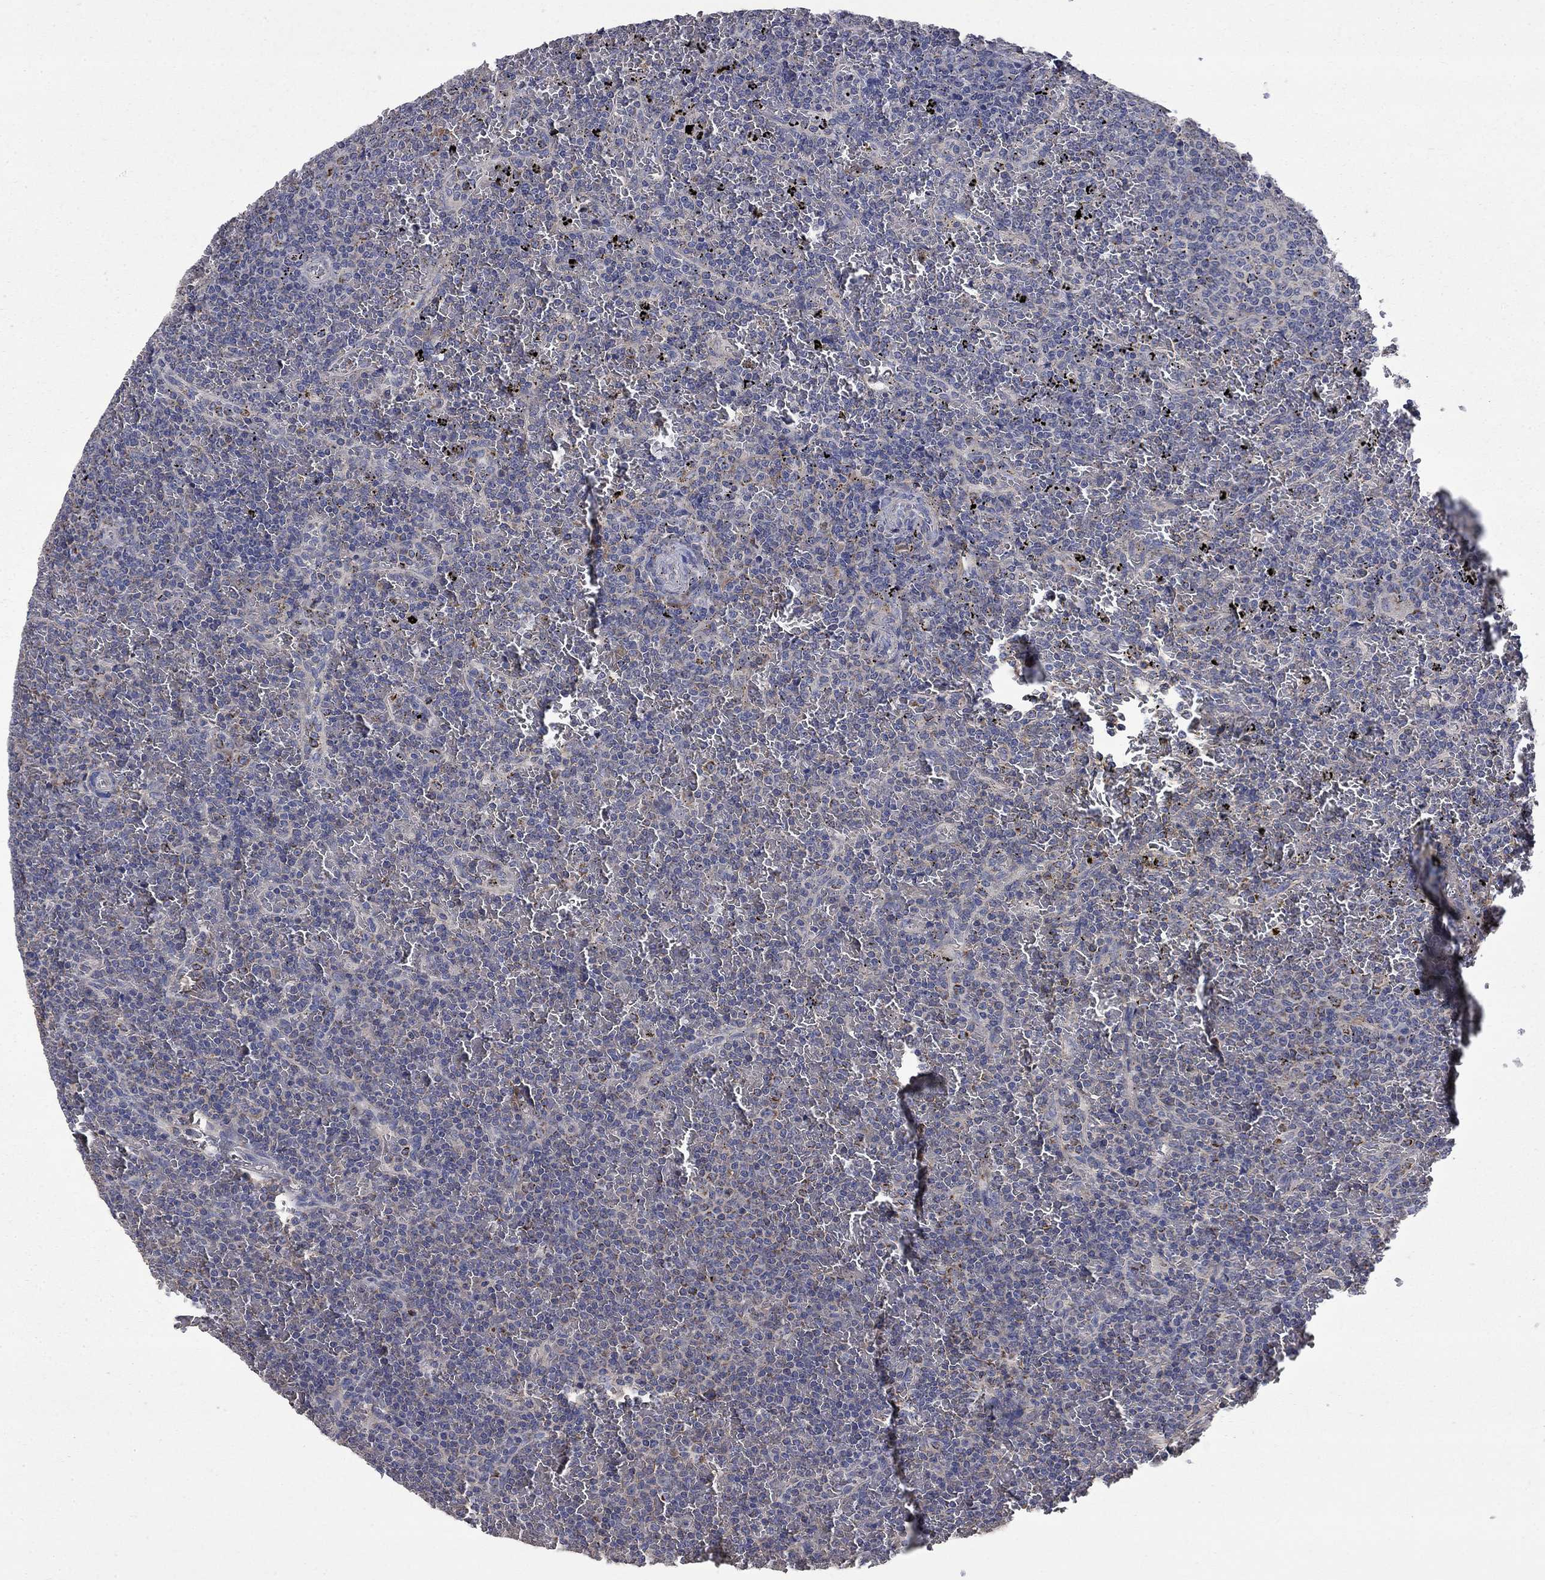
{"staining": {"intensity": "negative", "quantity": "none", "location": "none"}, "tissue": "lymphoma", "cell_type": "Tumor cells", "image_type": "cancer", "snomed": [{"axis": "morphology", "description": "Malignant lymphoma, non-Hodgkin's type, Low grade"}, {"axis": "topography", "description": "Spleen"}], "caption": "This is a image of immunohistochemistry staining of low-grade malignant lymphoma, non-Hodgkin's type, which shows no staining in tumor cells.", "gene": "HSPA12A", "patient": {"sex": "female", "age": 77}}